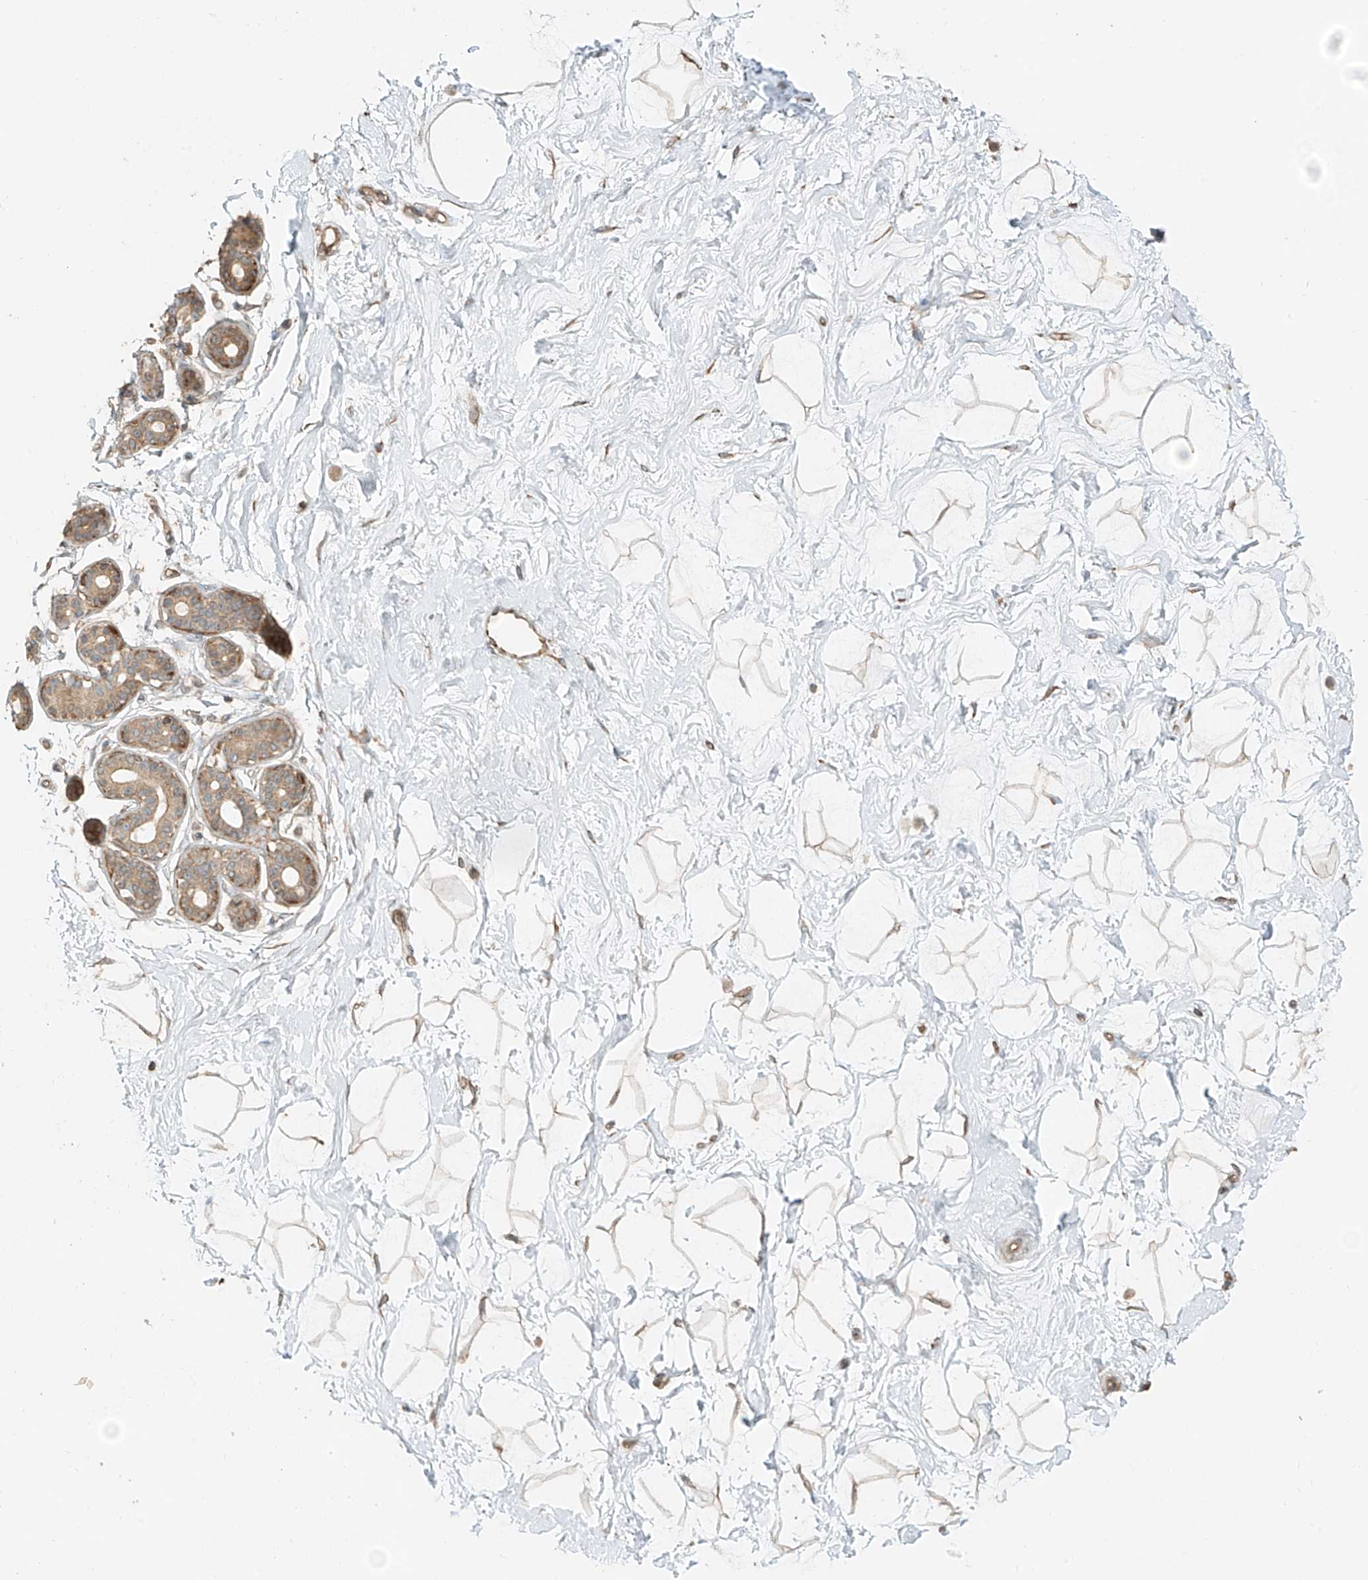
{"staining": {"intensity": "weak", "quantity": "25%-75%", "location": "cytoplasmic/membranous"}, "tissue": "breast", "cell_type": "Adipocytes", "image_type": "normal", "snomed": [{"axis": "morphology", "description": "Normal tissue, NOS"}, {"axis": "morphology", "description": "Adenoma, NOS"}, {"axis": "topography", "description": "Breast"}], "caption": "The image exhibits immunohistochemical staining of unremarkable breast. There is weak cytoplasmic/membranous expression is identified in approximately 25%-75% of adipocytes.", "gene": "ANKZF1", "patient": {"sex": "female", "age": 23}}